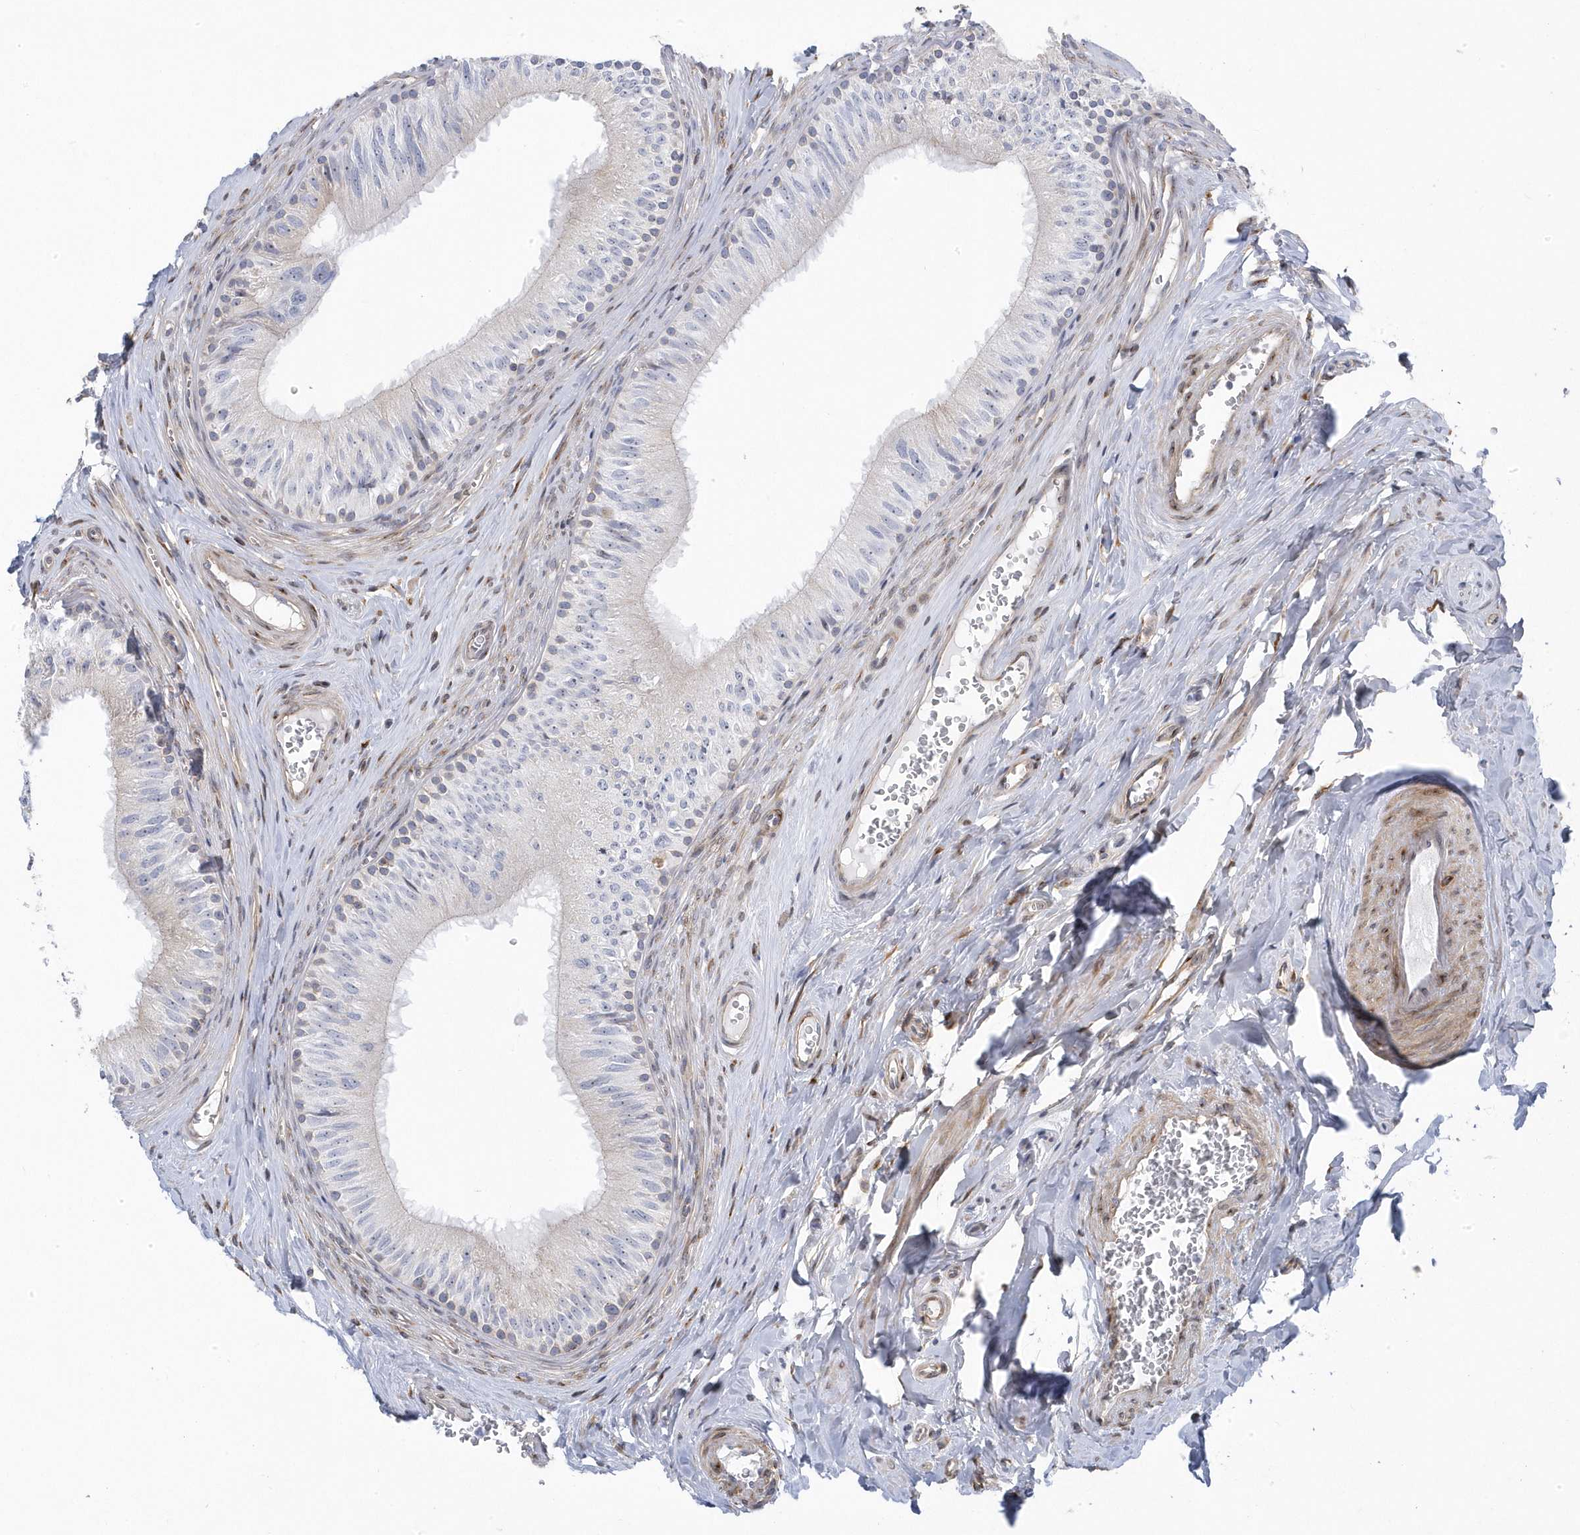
{"staining": {"intensity": "moderate", "quantity": "<25%", "location": "cytoplasmic/membranous"}, "tissue": "epididymis", "cell_type": "Glandular cells", "image_type": "normal", "snomed": [{"axis": "morphology", "description": "Normal tissue, NOS"}, {"axis": "topography", "description": "Epididymis"}], "caption": "Immunohistochemistry (DAB (3,3'-diaminobenzidine)) staining of unremarkable human epididymis shows moderate cytoplasmic/membranous protein staining in approximately <25% of glandular cells.", "gene": "MAP7D3", "patient": {"sex": "male", "age": 46}}